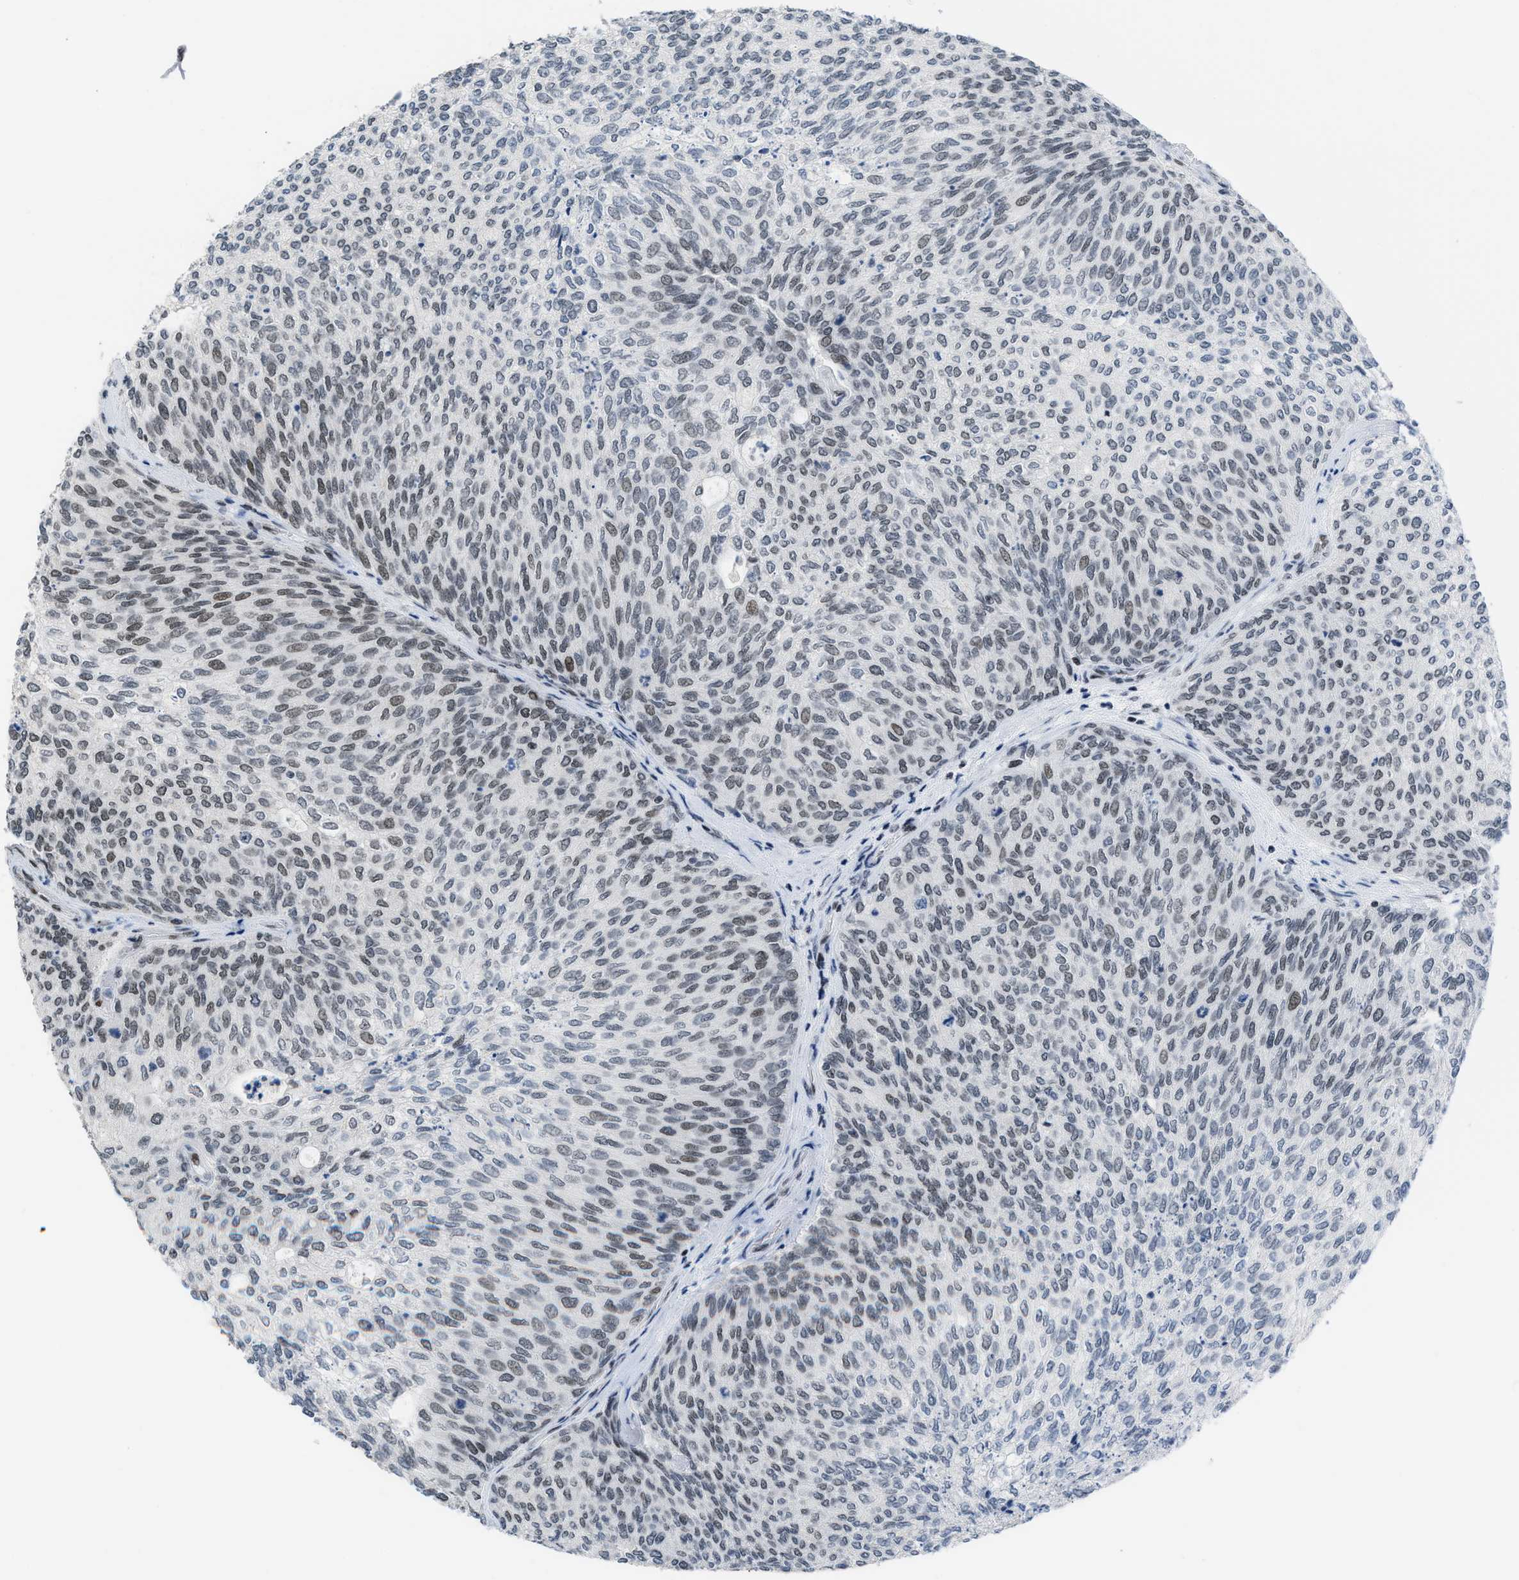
{"staining": {"intensity": "moderate", "quantity": ">75%", "location": "nuclear"}, "tissue": "urothelial cancer", "cell_type": "Tumor cells", "image_type": "cancer", "snomed": [{"axis": "morphology", "description": "Urothelial carcinoma, Low grade"}, {"axis": "topography", "description": "Urinary bladder"}], "caption": "Urothelial cancer stained with a brown dye shows moderate nuclear positive staining in about >75% of tumor cells.", "gene": "TERF2IP", "patient": {"sex": "female", "age": 79}}